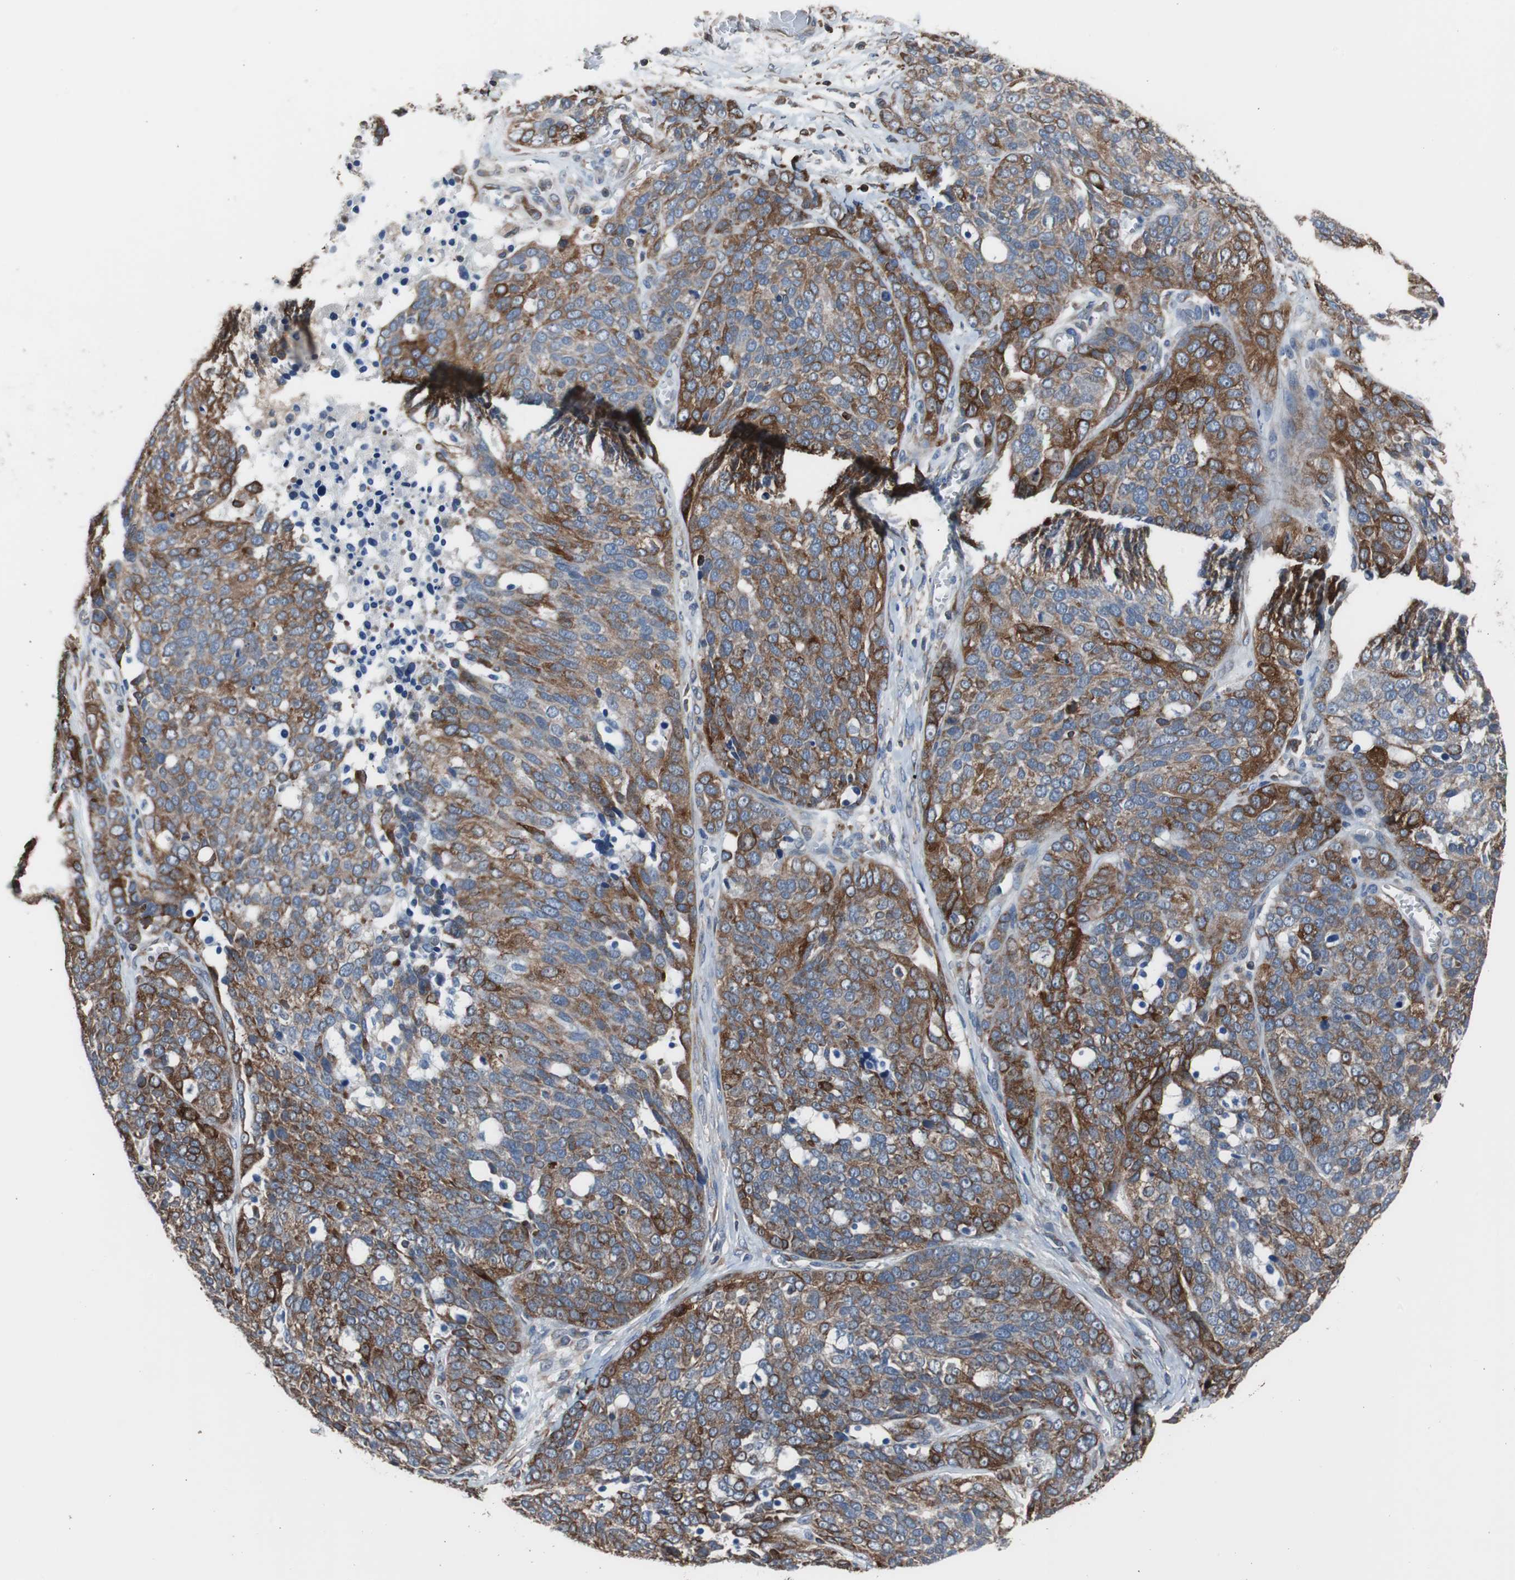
{"staining": {"intensity": "strong", "quantity": ">75%", "location": "cytoplasmic/membranous"}, "tissue": "ovarian cancer", "cell_type": "Tumor cells", "image_type": "cancer", "snomed": [{"axis": "morphology", "description": "Cystadenocarcinoma, serous, NOS"}, {"axis": "topography", "description": "Ovary"}], "caption": "Strong cytoplasmic/membranous staining for a protein is present in approximately >75% of tumor cells of serous cystadenocarcinoma (ovarian) using IHC.", "gene": "PBXIP1", "patient": {"sex": "female", "age": 44}}